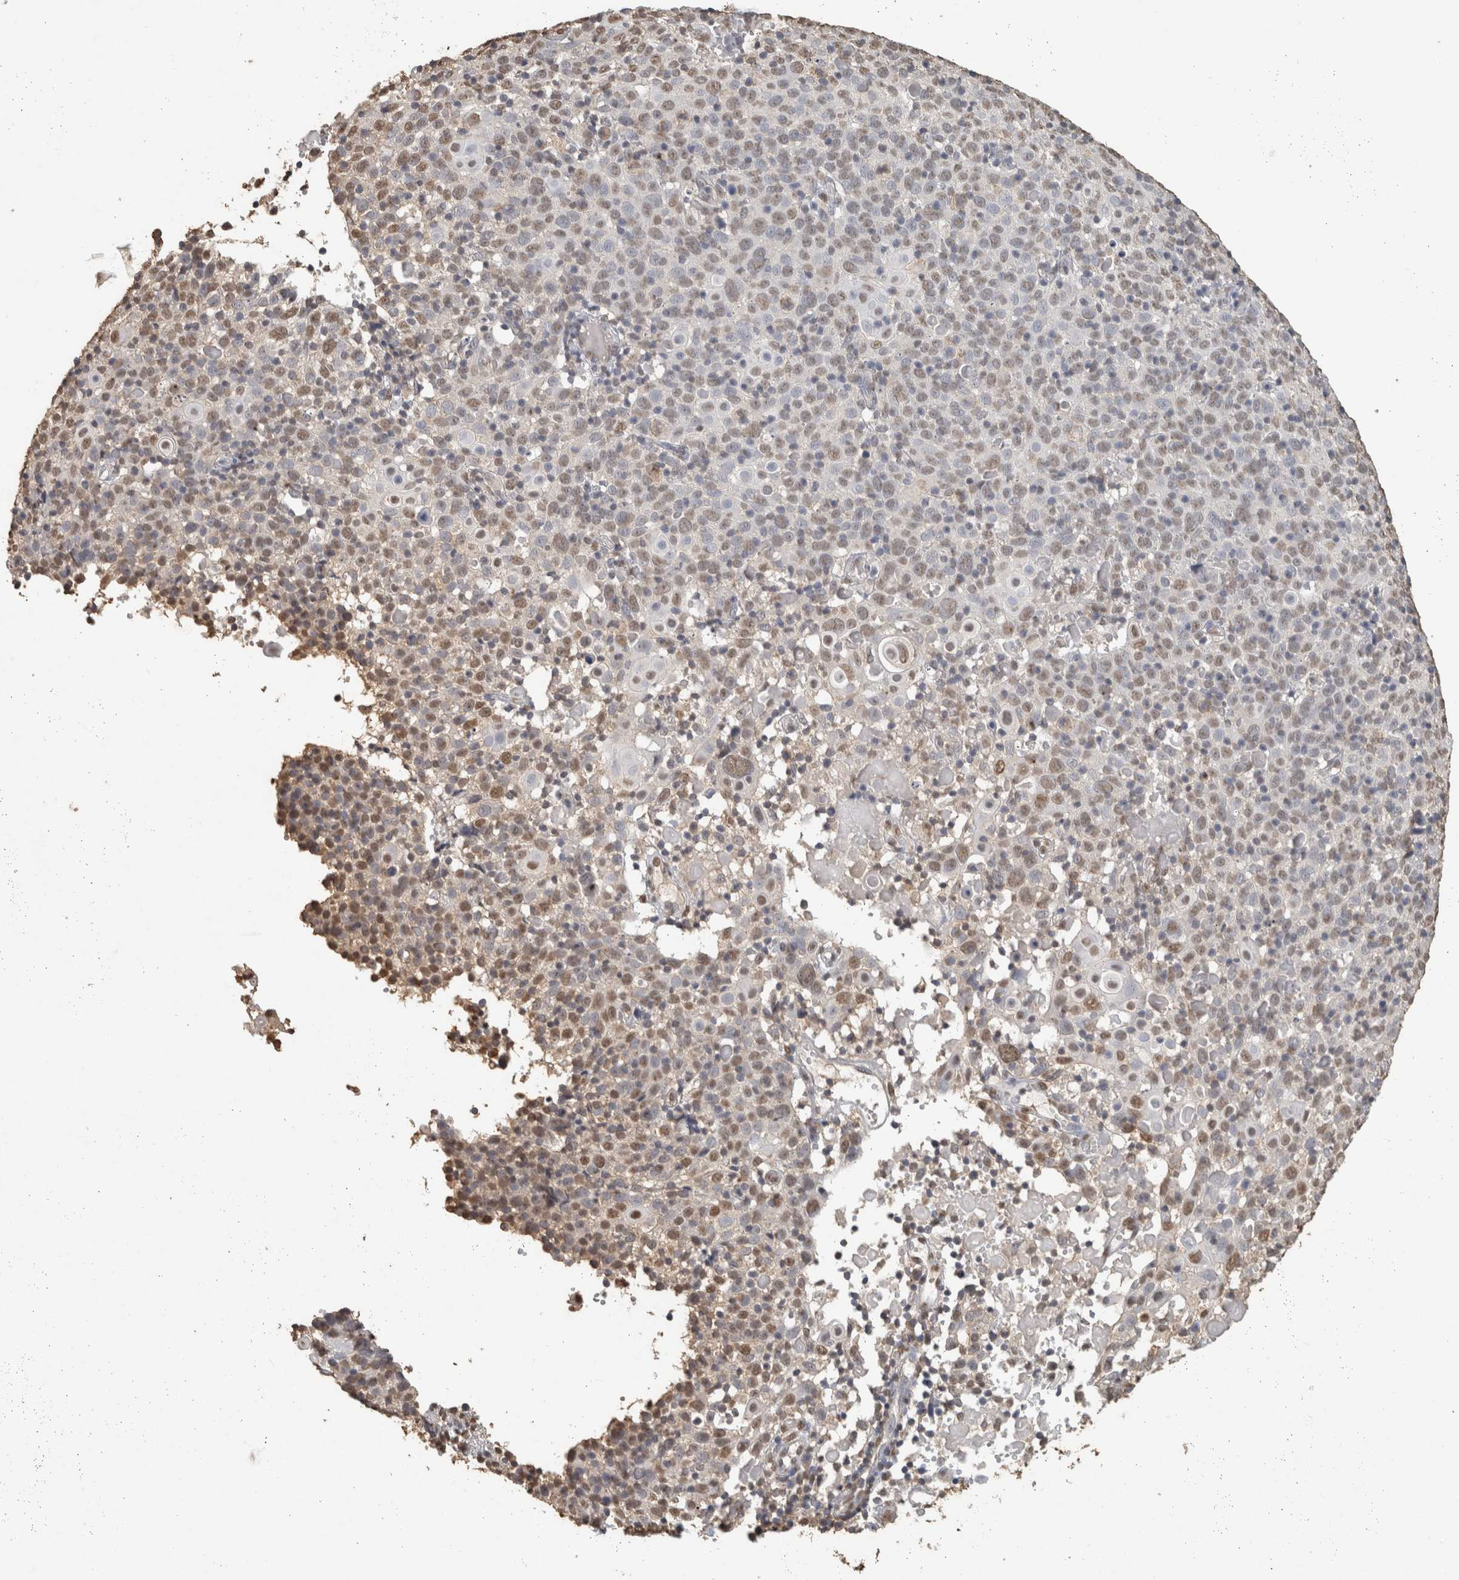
{"staining": {"intensity": "moderate", "quantity": "25%-75%", "location": "nuclear"}, "tissue": "cervical cancer", "cell_type": "Tumor cells", "image_type": "cancer", "snomed": [{"axis": "morphology", "description": "Squamous cell carcinoma, NOS"}, {"axis": "topography", "description": "Cervix"}], "caption": "About 25%-75% of tumor cells in cervical cancer (squamous cell carcinoma) show moderate nuclear protein positivity as visualized by brown immunohistochemical staining.", "gene": "HAND2", "patient": {"sex": "female", "age": 74}}